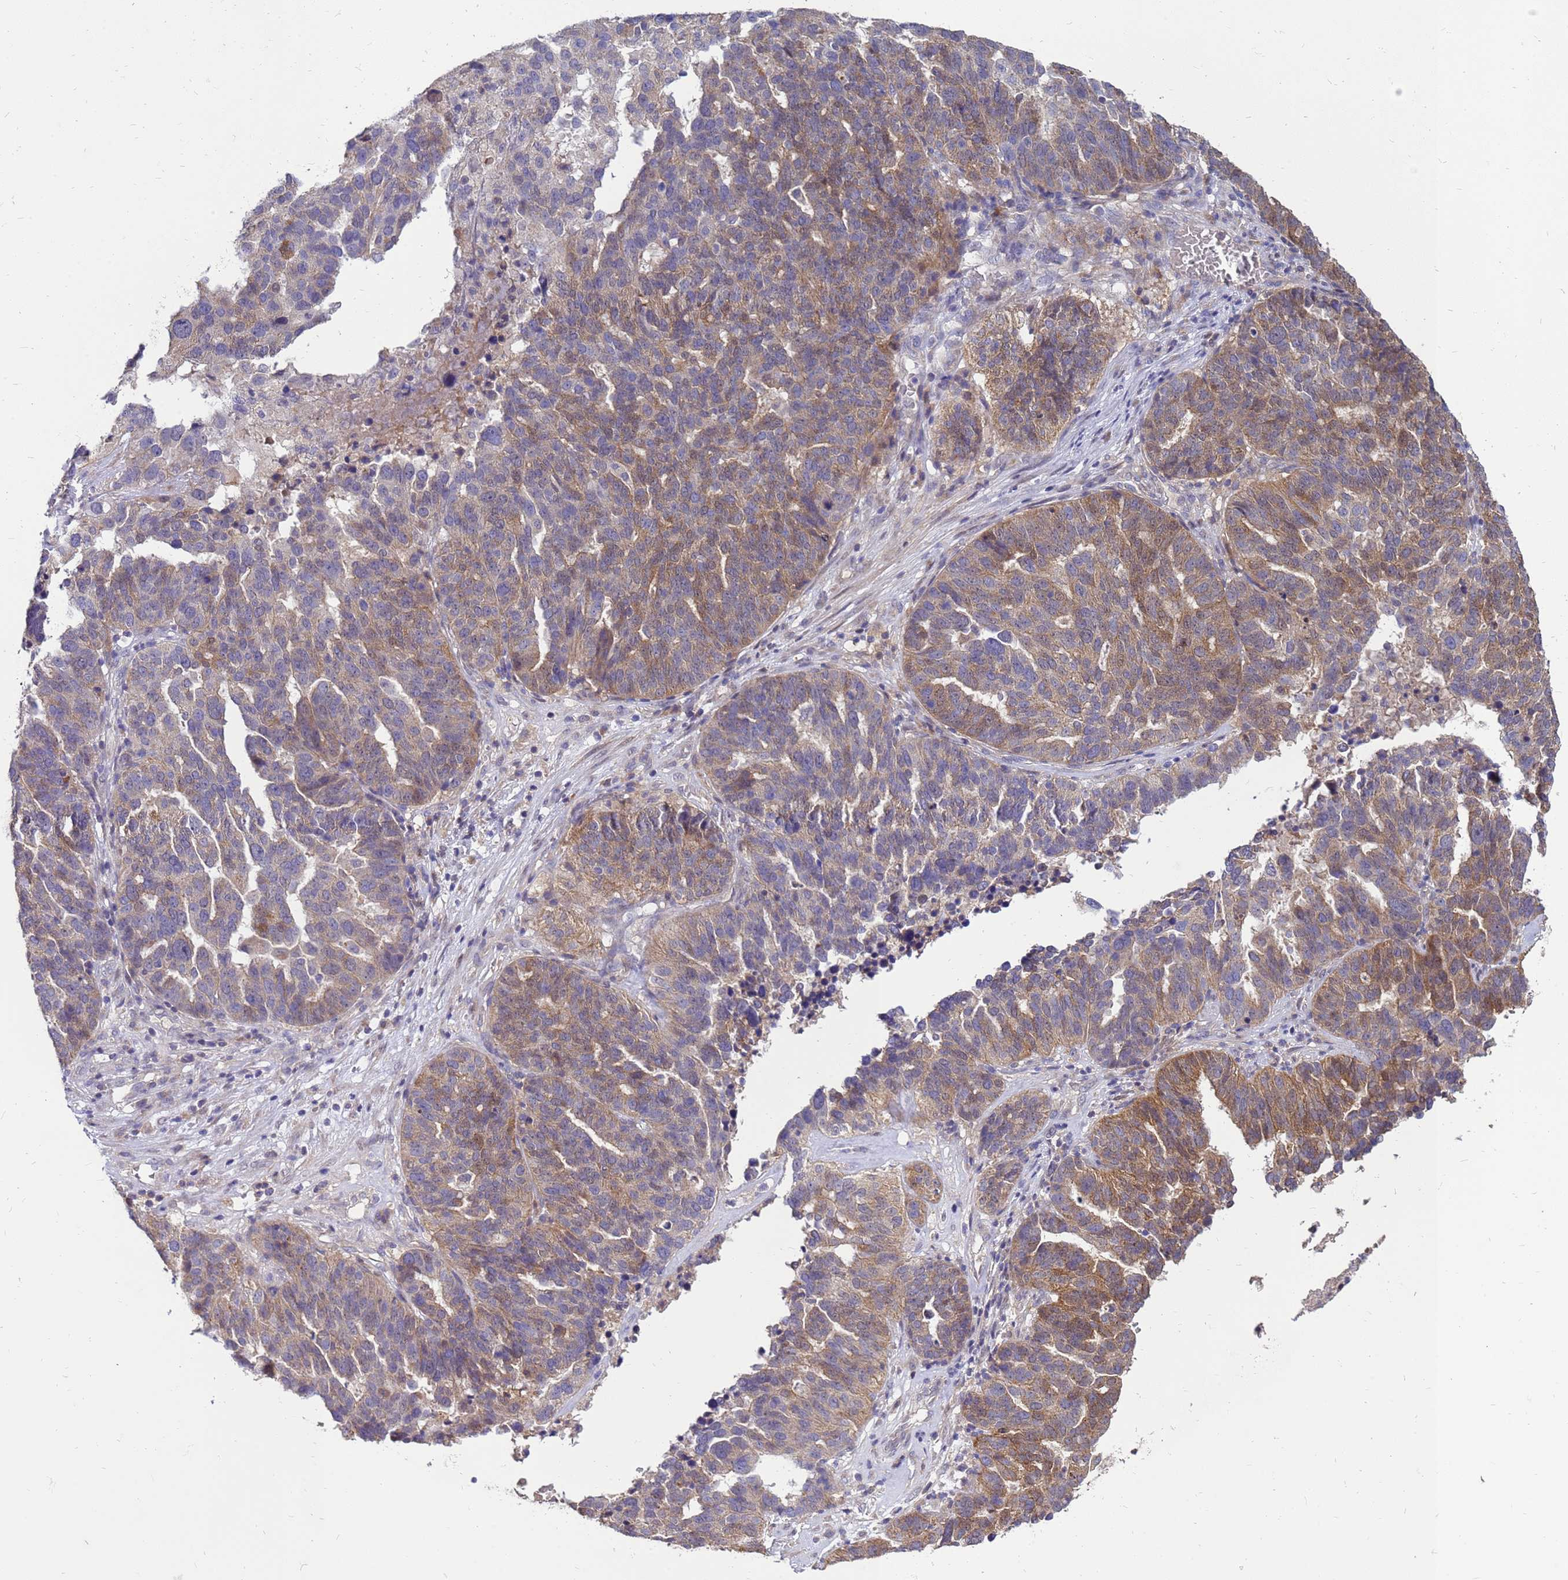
{"staining": {"intensity": "moderate", "quantity": "25%-75%", "location": "cytoplasmic/membranous"}, "tissue": "ovarian cancer", "cell_type": "Tumor cells", "image_type": "cancer", "snomed": [{"axis": "morphology", "description": "Cystadenocarcinoma, serous, NOS"}, {"axis": "topography", "description": "Ovary"}], "caption": "Immunohistochemistry photomicrograph of ovarian cancer stained for a protein (brown), which exhibits medium levels of moderate cytoplasmic/membranous expression in about 25%-75% of tumor cells.", "gene": "EIF4EBP3", "patient": {"sex": "female", "age": 59}}